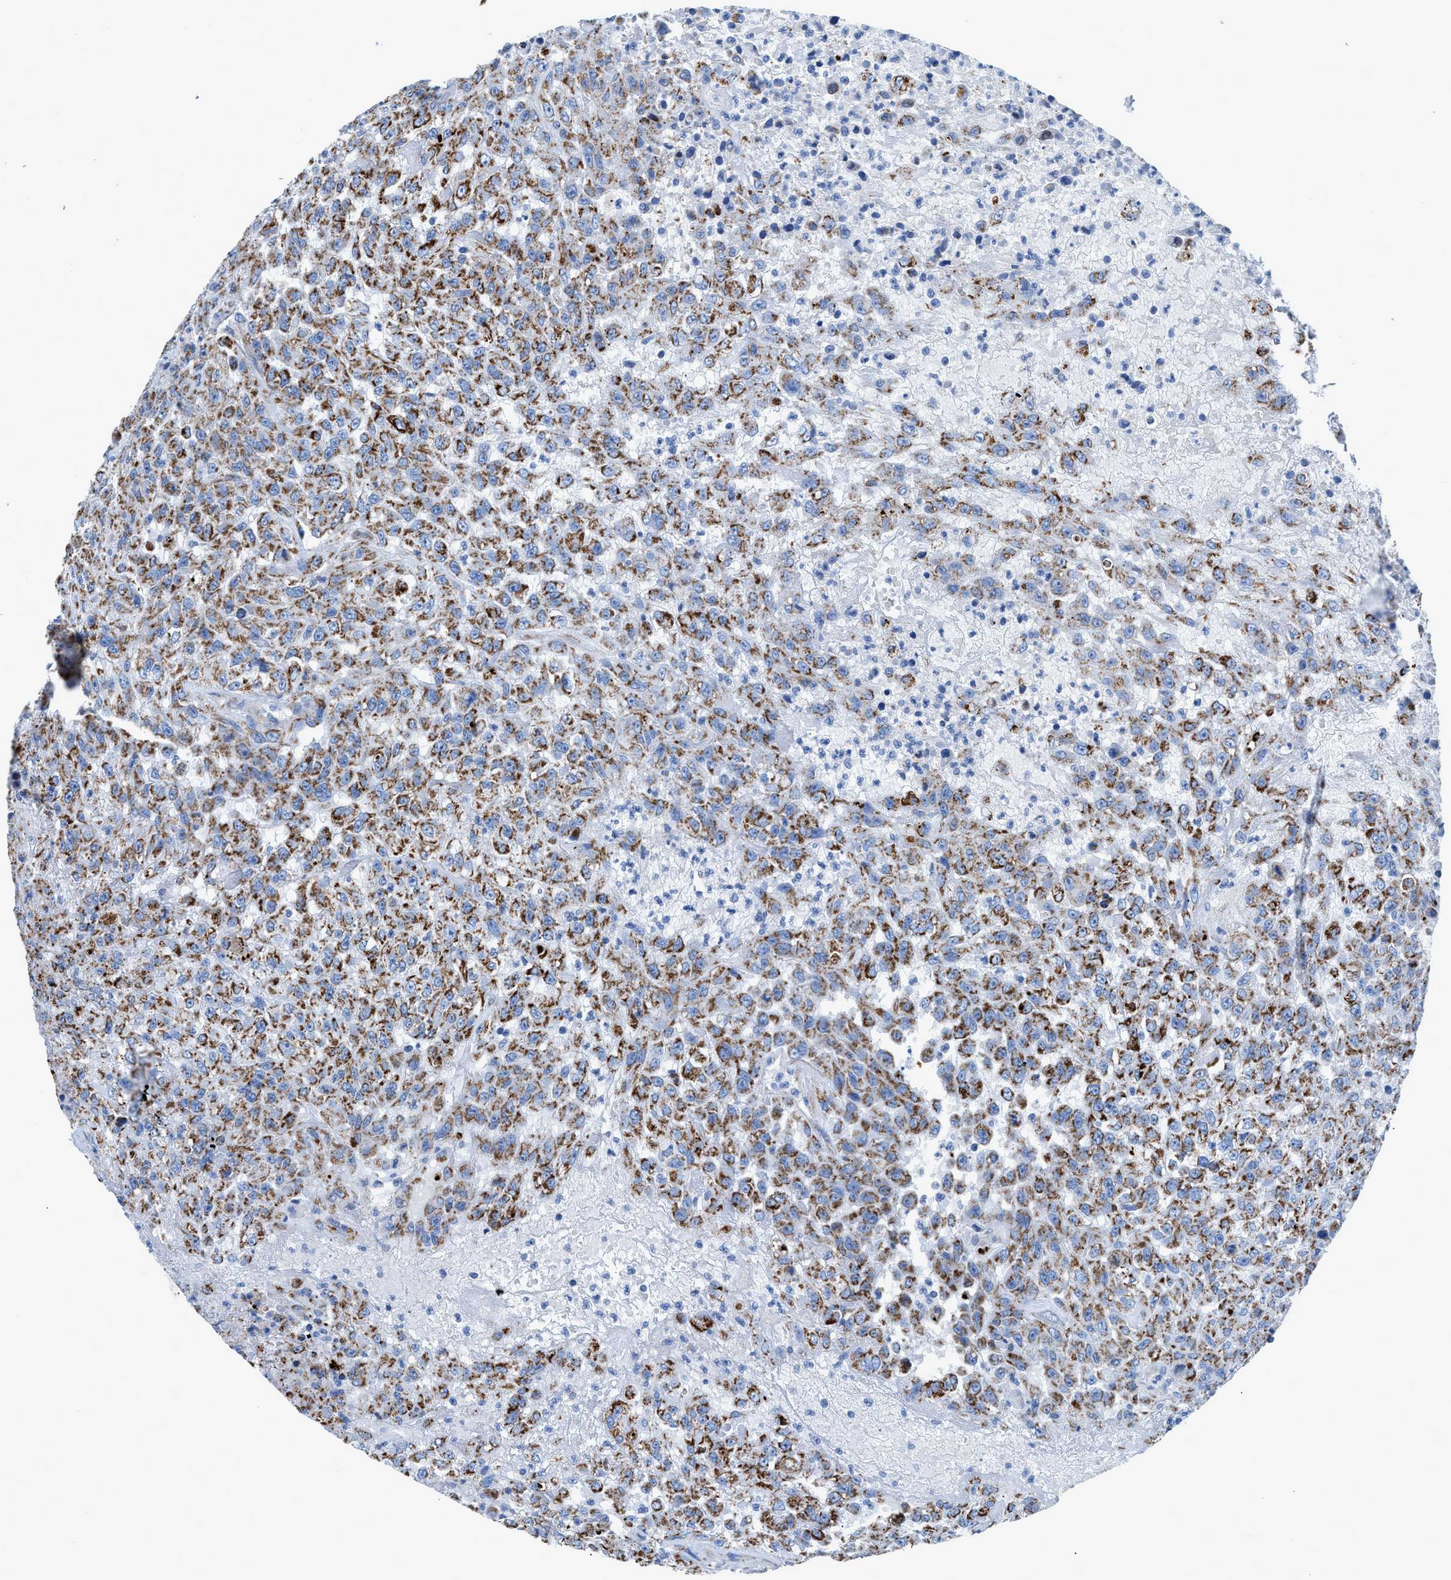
{"staining": {"intensity": "moderate", "quantity": ">75%", "location": "cytoplasmic/membranous"}, "tissue": "urothelial cancer", "cell_type": "Tumor cells", "image_type": "cancer", "snomed": [{"axis": "morphology", "description": "Urothelial carcinoma, High grade"}, {"axis": "topography", "description": "Urinary bladder"}], "caption": "Immunohistochemical staining of human high-grade urothelial carcinoma displays moderate cytoplasmic/membranous protein staining in approximately >75% of tumor cells.", "gene": "ZDHHC3", "patient": {"sex": "male", "age": 46}}